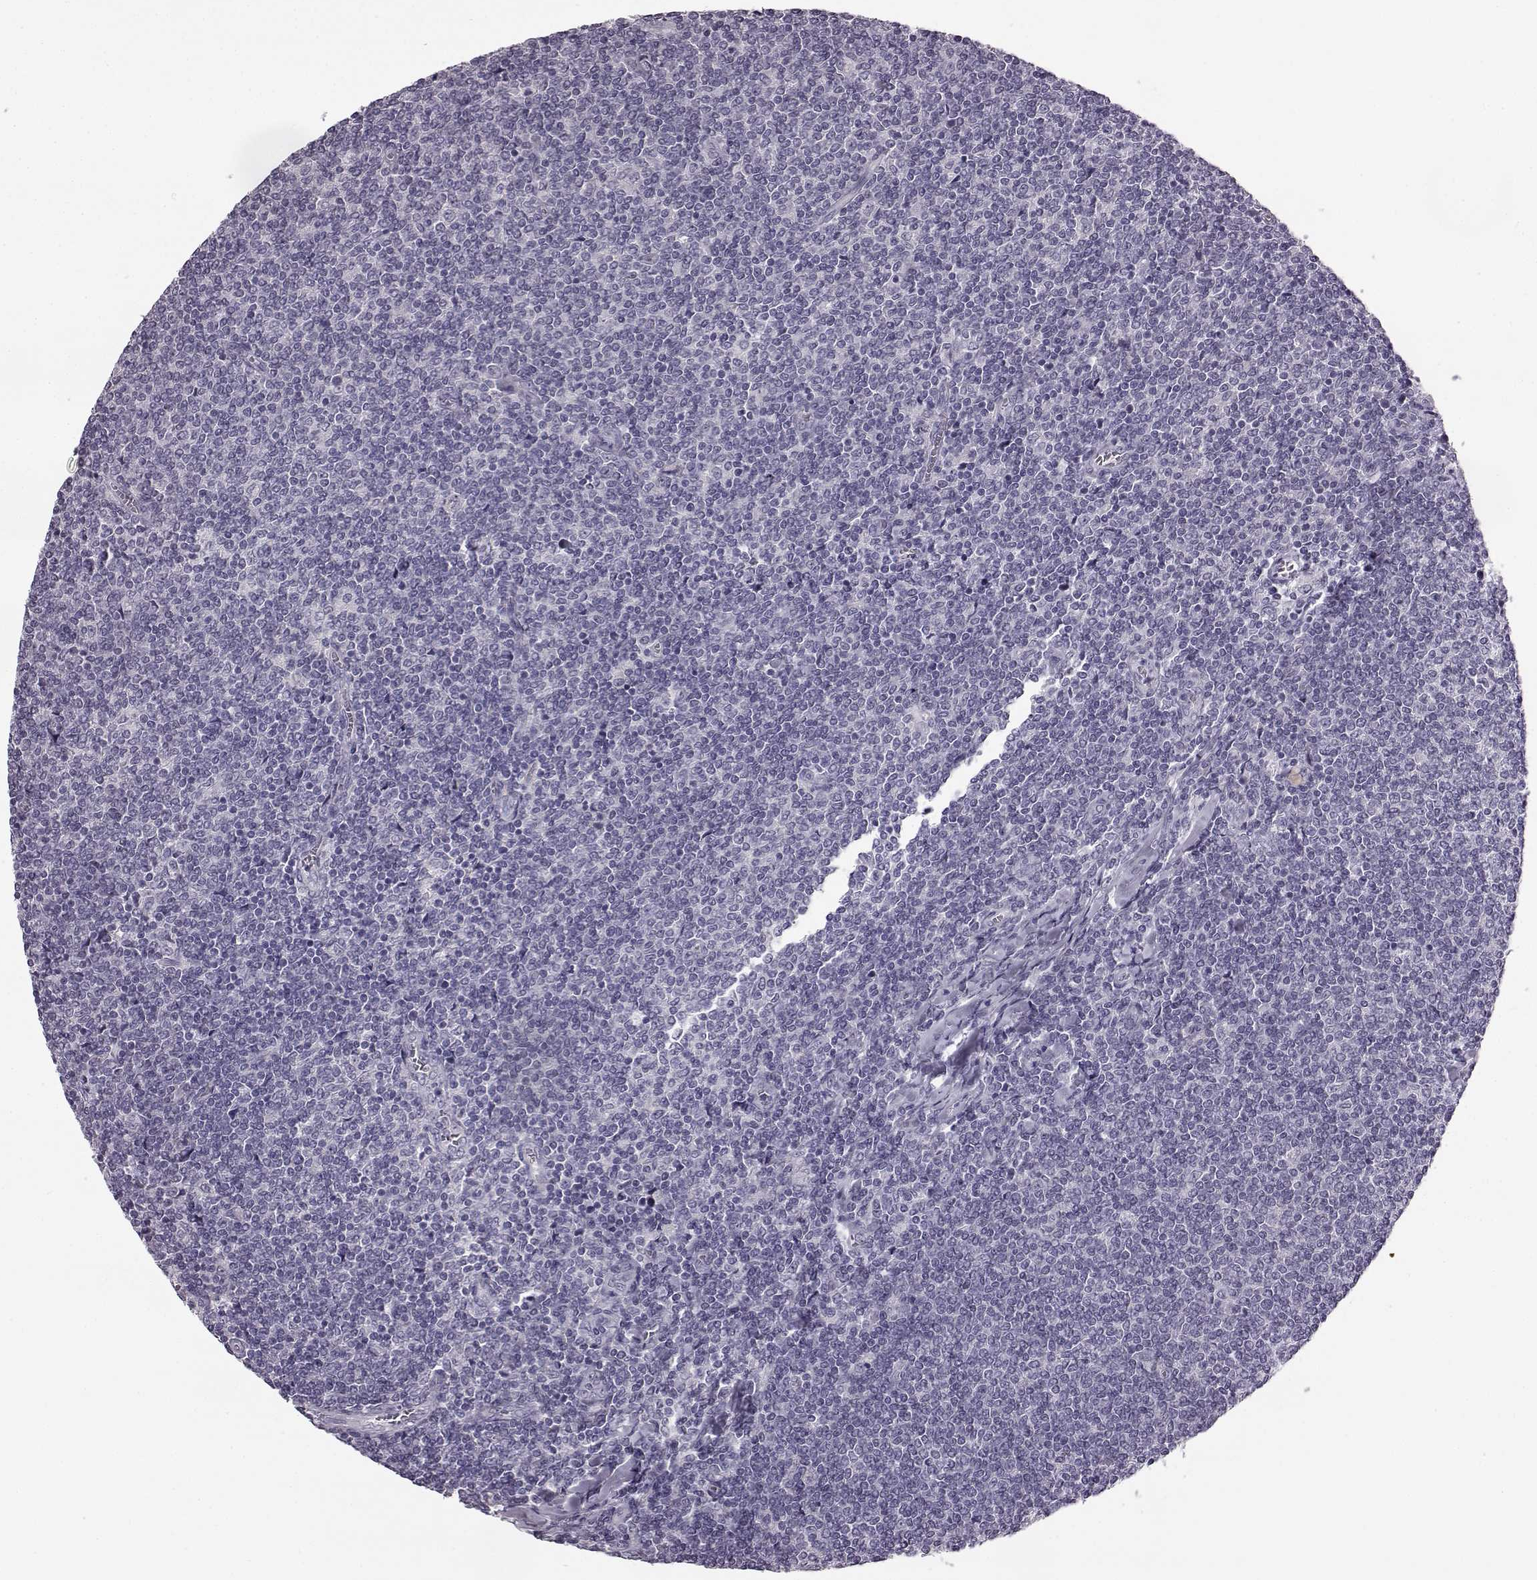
{"staining": {"intensity": "negative", "quantity": "none", "location": "none"}, "tissue": "lymphoma", "cell_type": "Tumor cells", "image_type": "cancer", "snomed": [{"axis": "morphology", "description": "Malignant lymphoma, non-Hodgkin's type, Low grade"}, {"axis": "topography", "description": "Lymph node"}], "caption": "This is an immunohistochemistry (IHC) photomicrograph of lymphoma. There is no expression in tumor cells.", "gene": "ODAD4", "patient": {"sex": "male", "age": 52}}